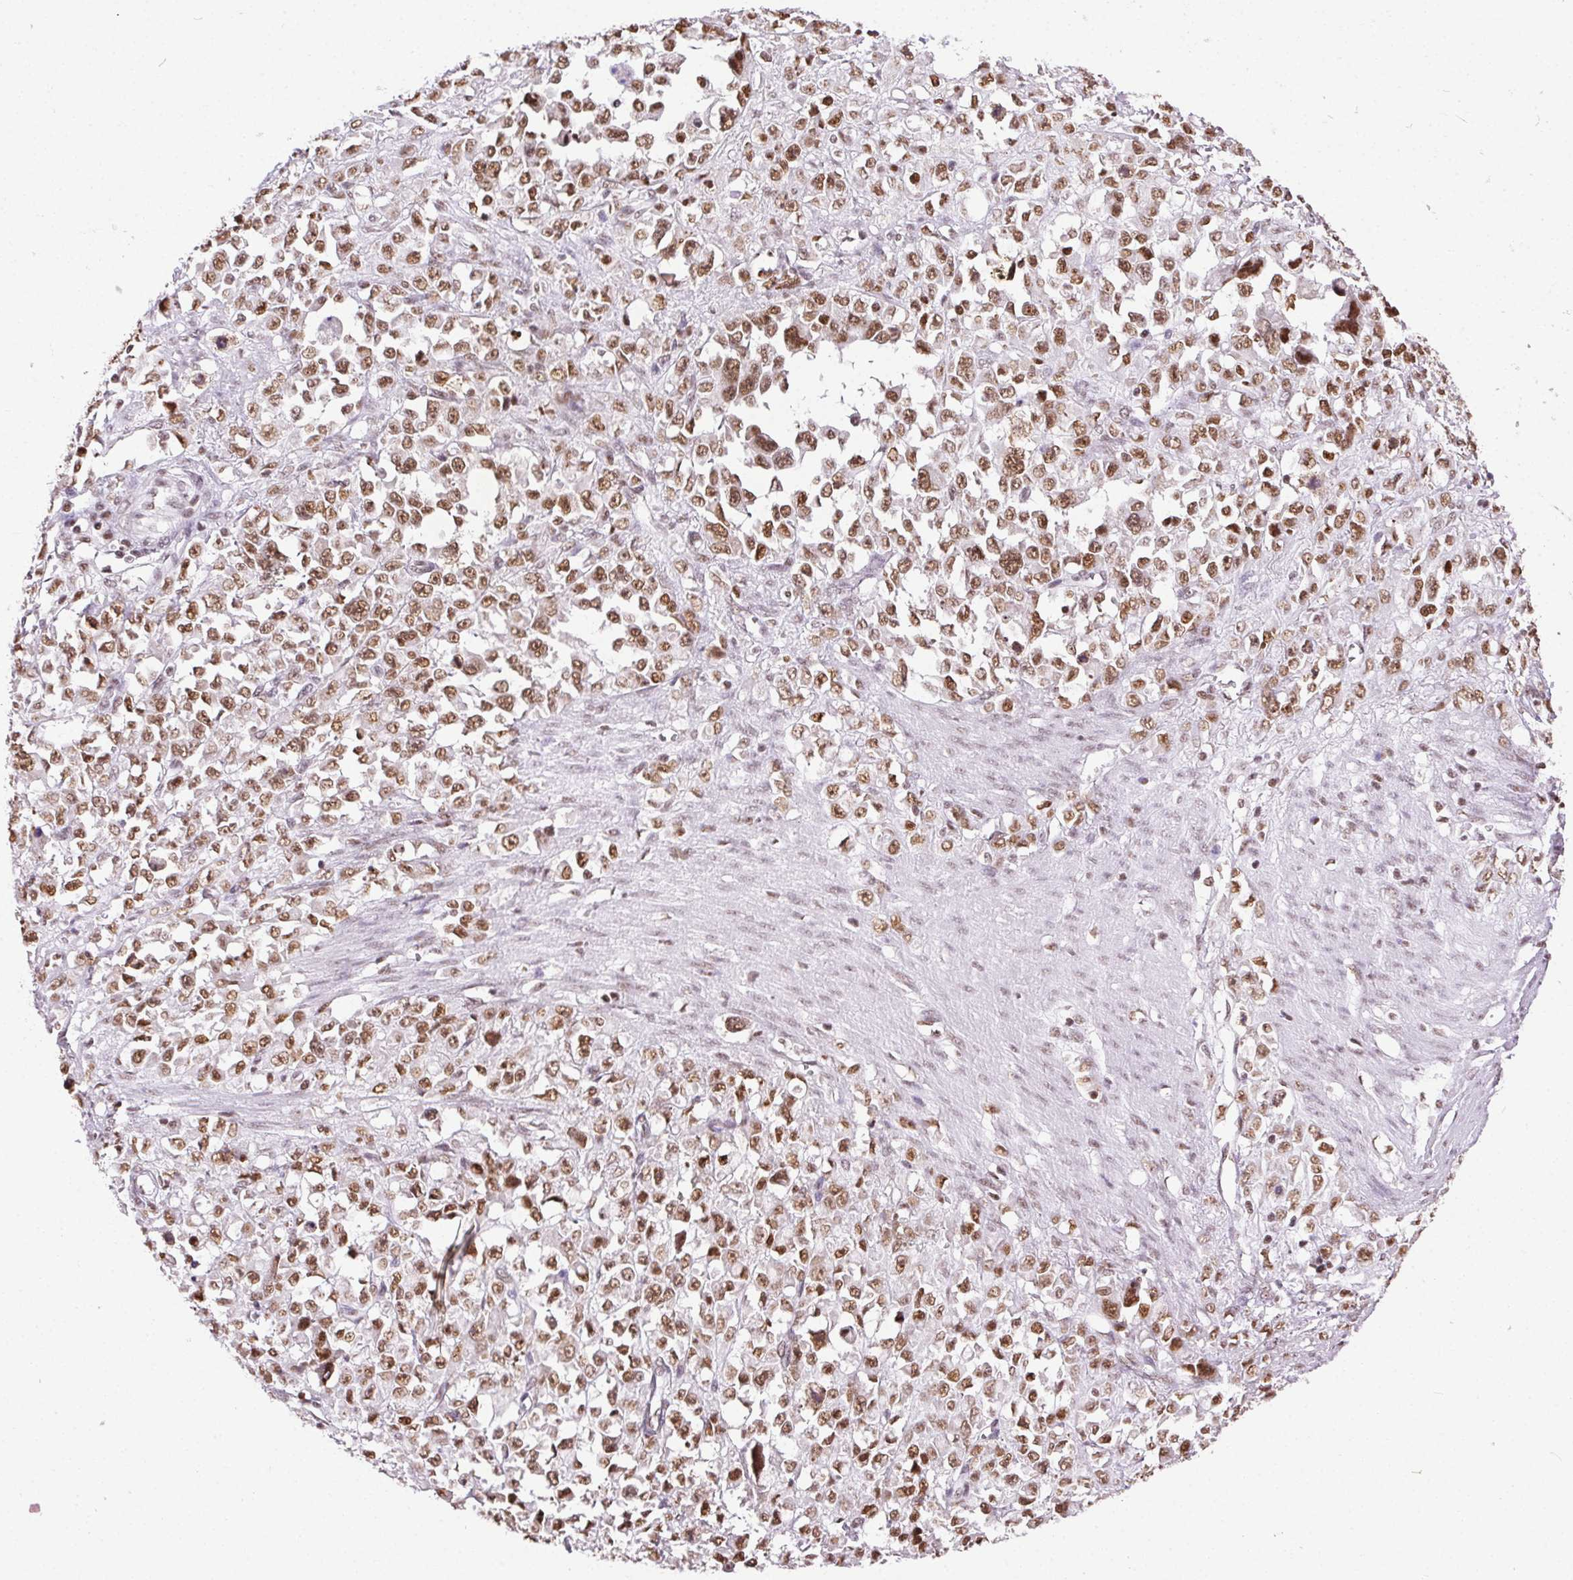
{"staining": {"intensity": "moderate", "quantity": ">75%", "location": "nuclear"}, "tissue": "stomach cancer", "cell_type": "Tumor cells", "image_type": "cancer", "snomed": [{"axis": "morphology", "description": "Adenocarcinoma, NOS"}, {"axis": "topography", "description": "Stomach"}], "caption": "Human adenocarcinoma (stomach) stained with a brown dye demonstrates moderate nuclear positive staining in approximately >75% of tumor cells.", "gene": "TRA2B", "patient": {"sex": "female", "age": 76}}